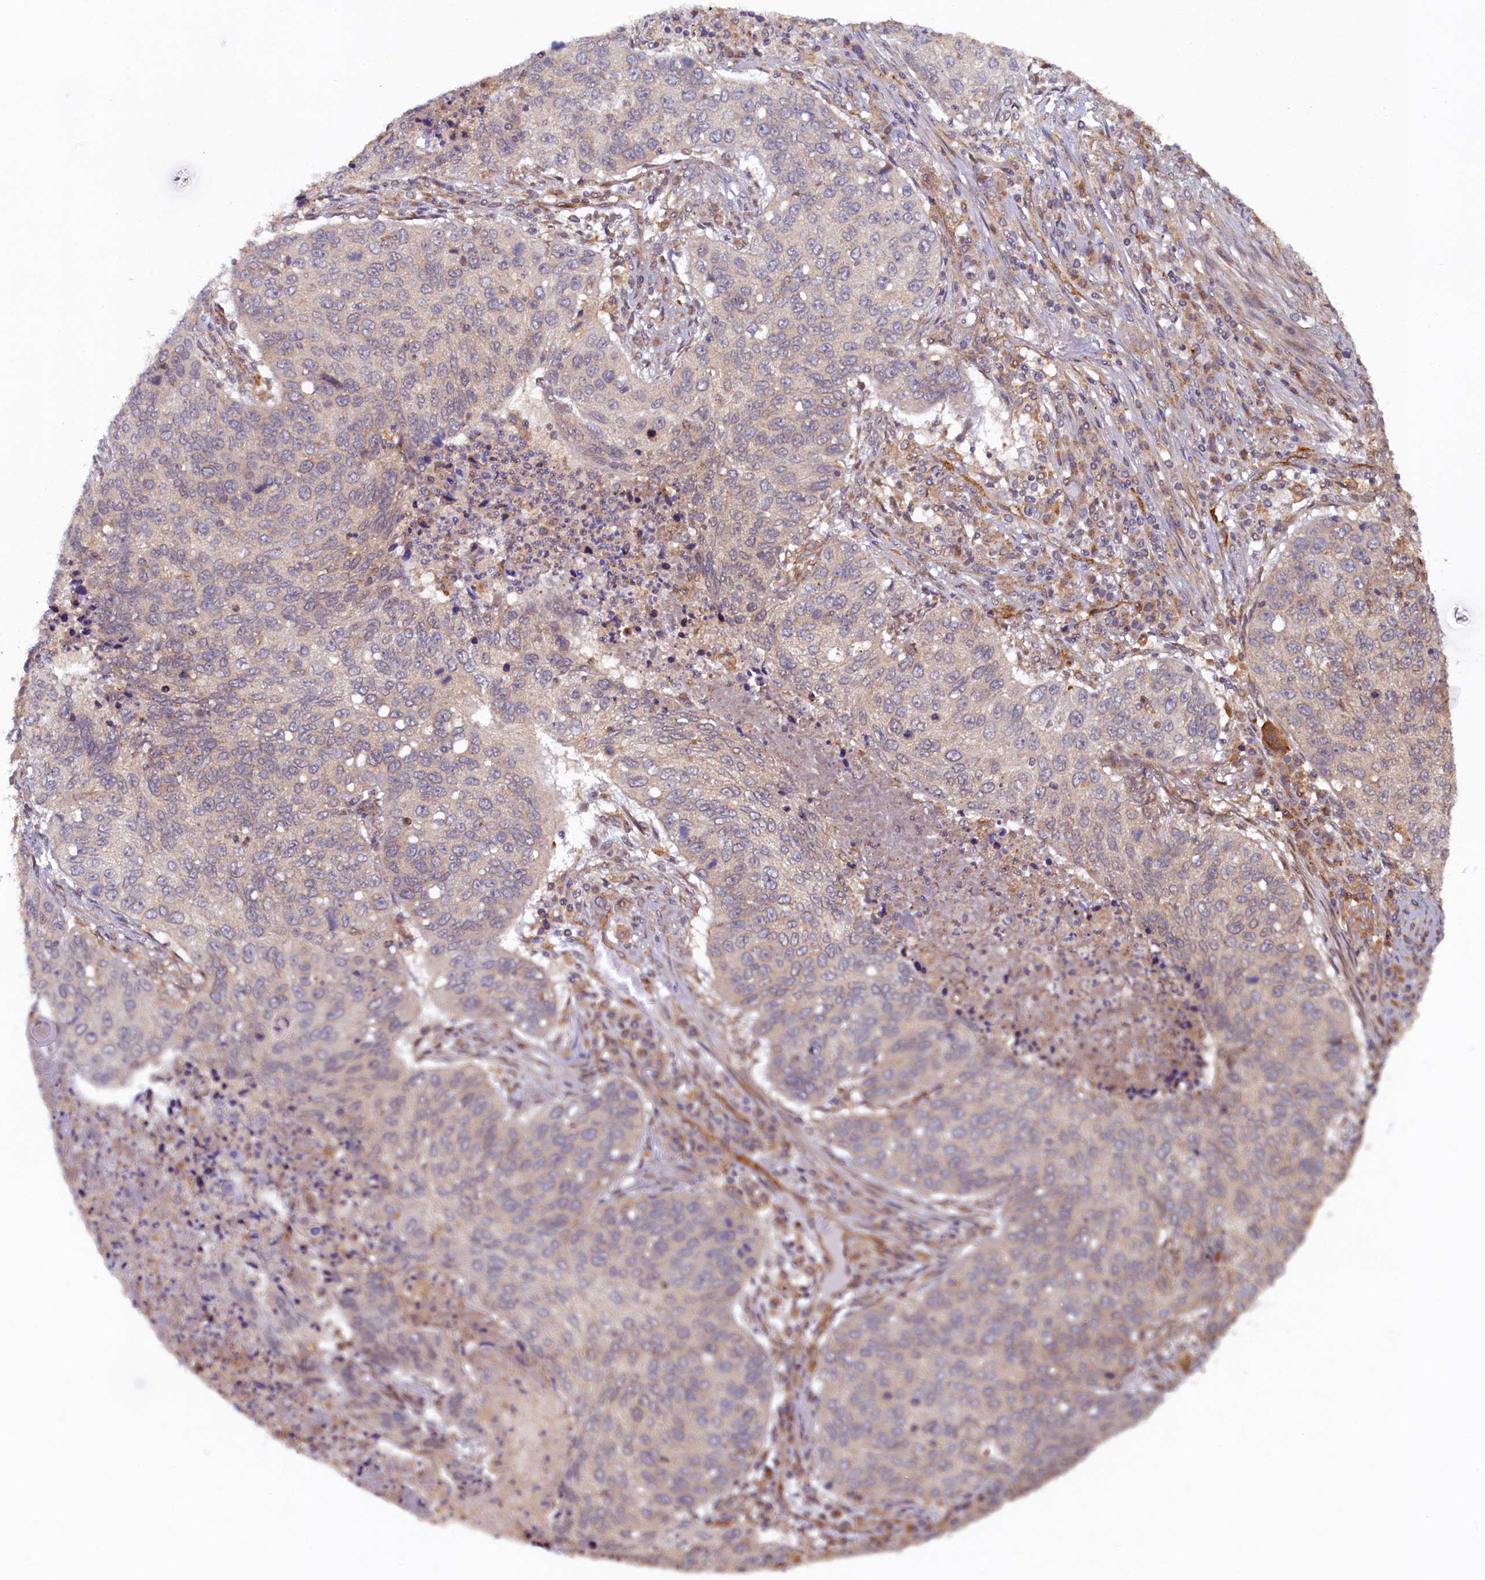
{"staining": {"intensity": "negative", "quantity": "none", "location": "none"}, "tissue": "lung cancer", "cell_type": "Tumor cells", "image_type": "cancer", "snomed": [{"axis": "morphology", "description": "Squamous cell carcinoma, NOS"}, {"axis": "topography", "description": "Lung"}], "caption": "There is no significant staining in tumor cells of lung cancer. (DAB (3,3'-diaminobenzidine) immunohistochemistry, high magnification).", "gene": "STX12", "patient": {"sex": "female", "age": 63}}